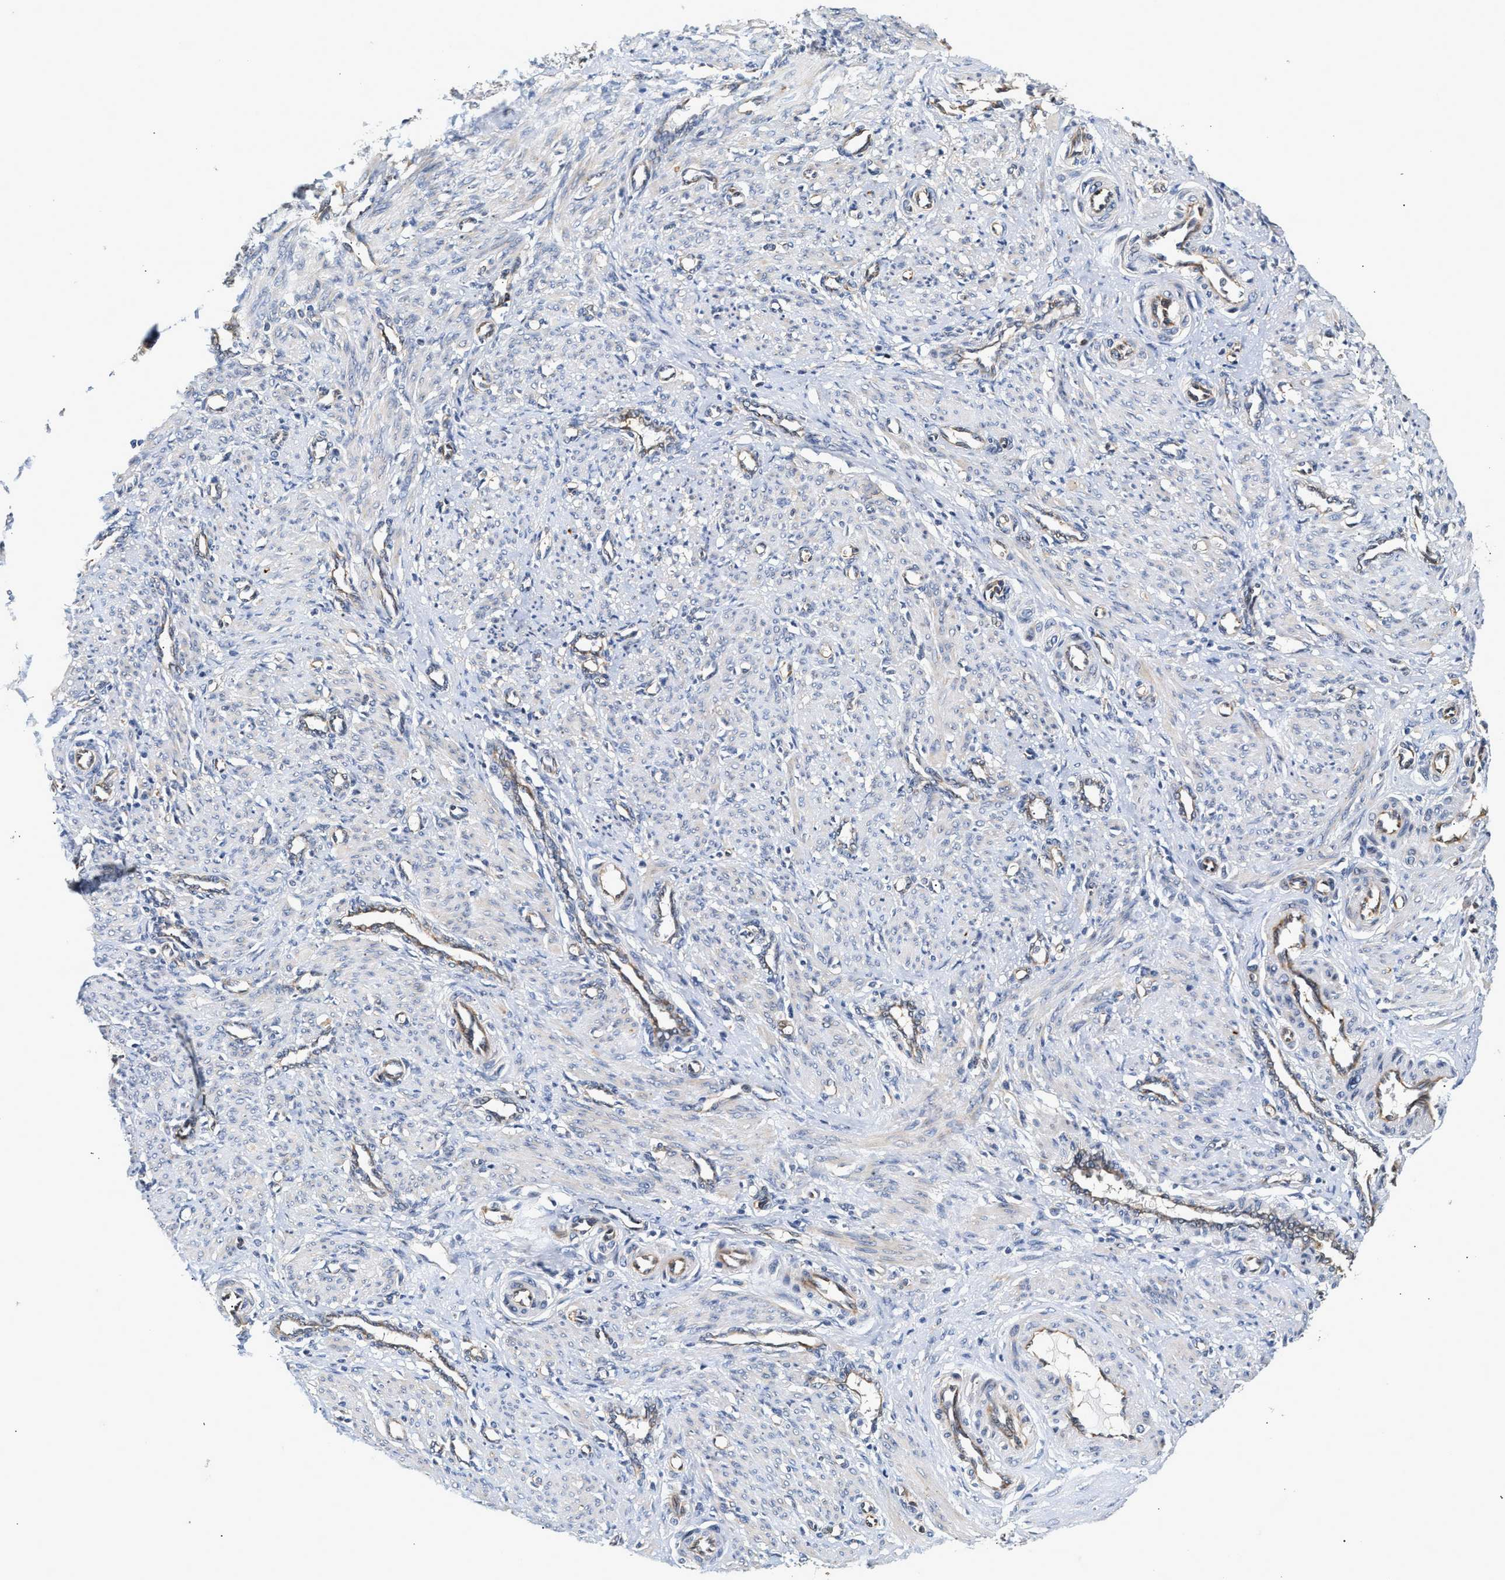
{"staining": {"intensity": "negative", "quantity": "none", "location": "none"}, "tissue": "smooth muscle", "cell_type": "Smooth muscle cells", "image_type": "normal", "snomed": [{"axis": "morphology", "description": "Normal tissue, NOS"}, {"axis": "topography", "description": "Endometrium"}], "caption": "Smooth muscle was stained to show a protein in brown. There is no significant expression in smooth muscle cells. (DAB (3,3'-diaminobenzidine) immunohistochemistry (IHC) with hematoxylin counter stain).", "gene": "IFT74", "patient": {"sex": "female", "age": 33}}